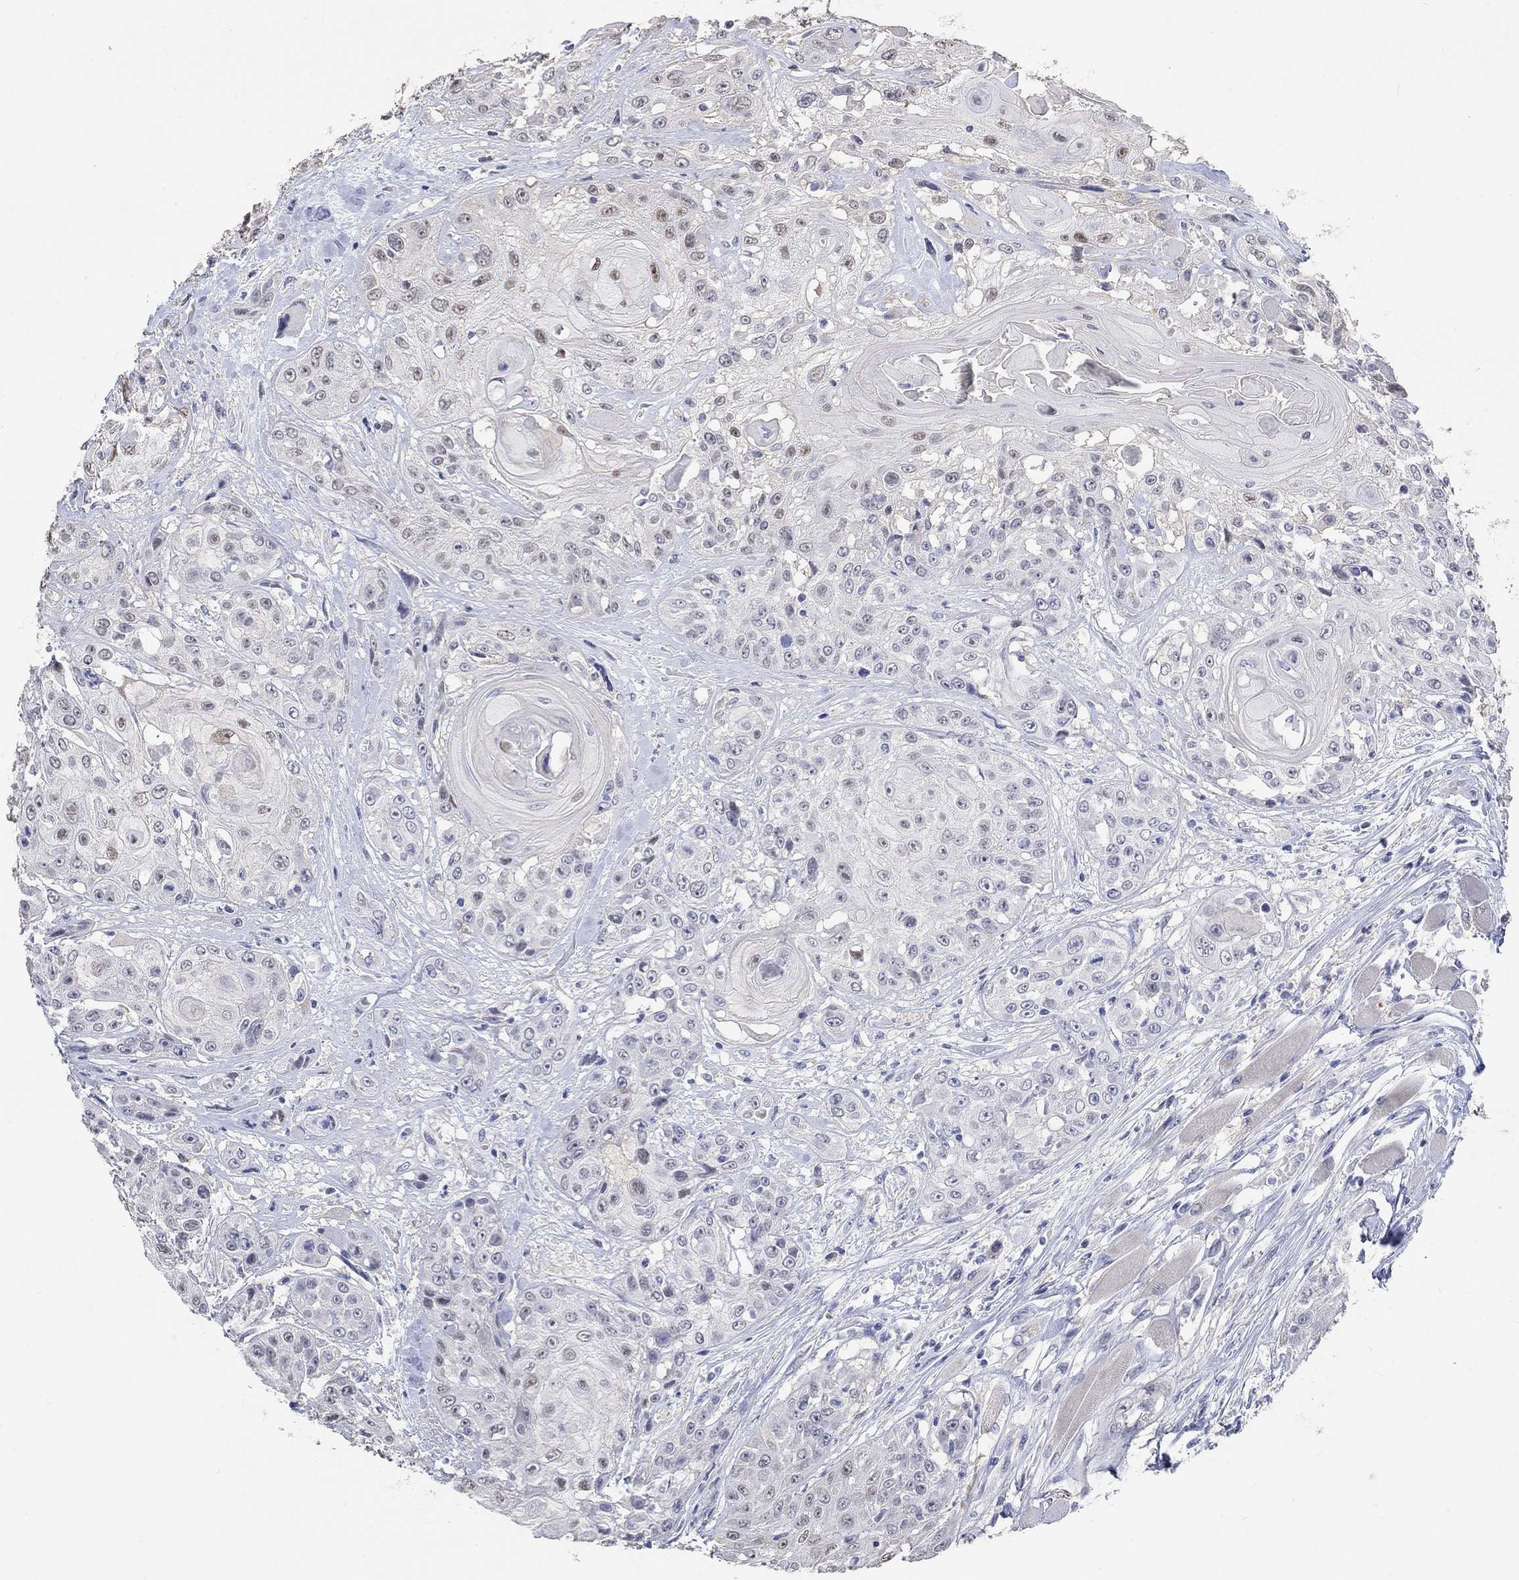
{"staining": {"intensity": "weak", "quantity": "<25%", "location": "nuclear"}, "tissue": "head and neck cancer", "cell_type": "Tumor cells", "image_type": "cancer", "snomed": [{"axis": "morphology", "description": "Squamous cell carcinoma, NOS"}, {"axis": "topography", "description": "Head-Neck"}], "caption": "This is a micrograph of immunohistochemistry (IHC) staining of head and neck cancer (squamous cell carcinoma), which shows no expression in tumor cells.", "gene": "PNMA5", "patient": {"sex": "female", "age": 59}}